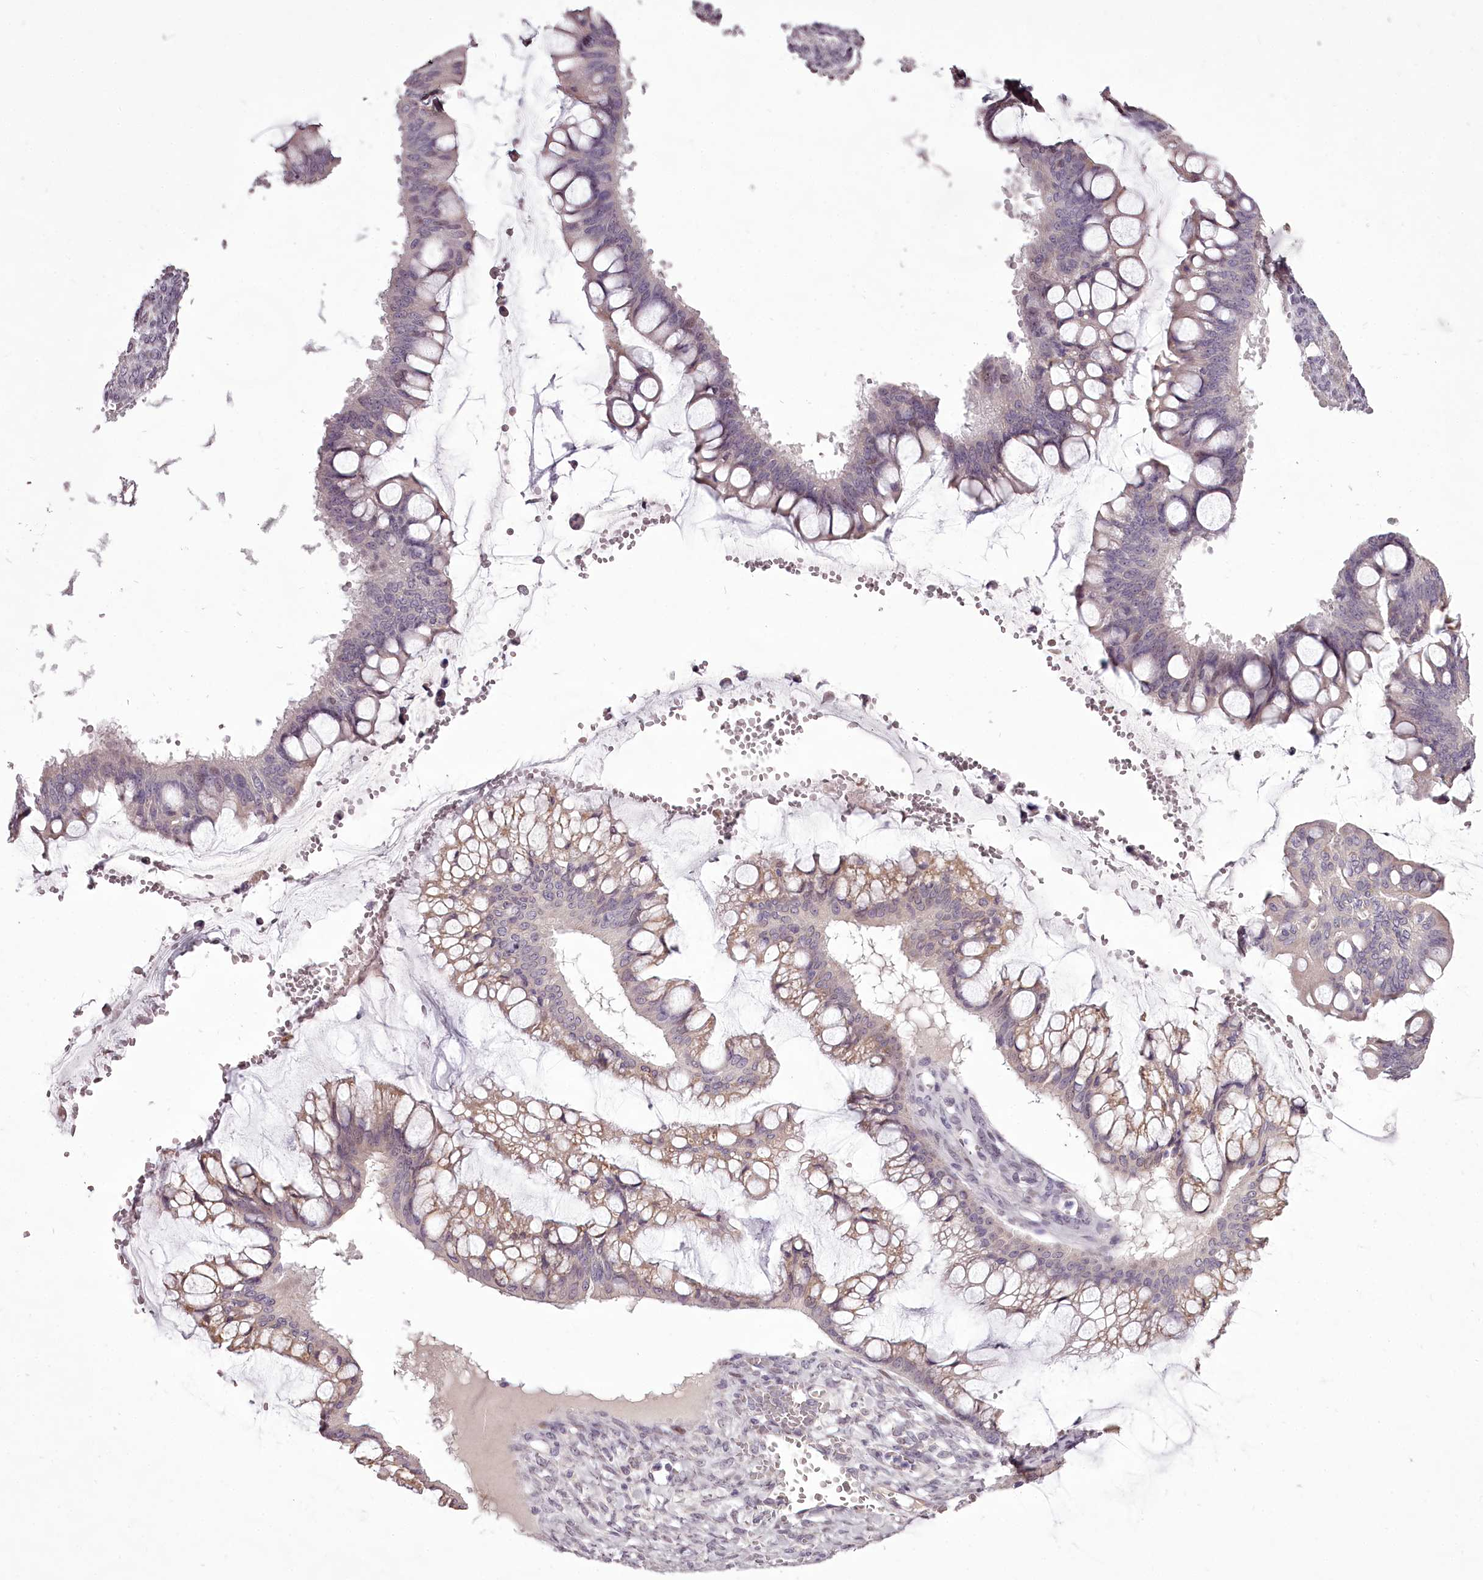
{"staining": {"intensity": "weak", "quantity": "25%-75%", "location": "cytoplasmic/membranous"}, "tissue": "ovarian cancer", "cell_type": "Tumor cells", "image_type": "cancer", "snomed": [{"axis": "morphology", "description": "Cystadenocarcinoma, mucinous, NOS"}, {"axis": "topography", "description": "Ovary"}], "caption": "Weak cytoplasmic/membranous protein positivity is seen in approximately 25%-75% of tumor cells in mucinous cystadenocarcinoma (ovarian).", "gene": "C1orf56", "patient": {"sex": "female", "age": 73}}